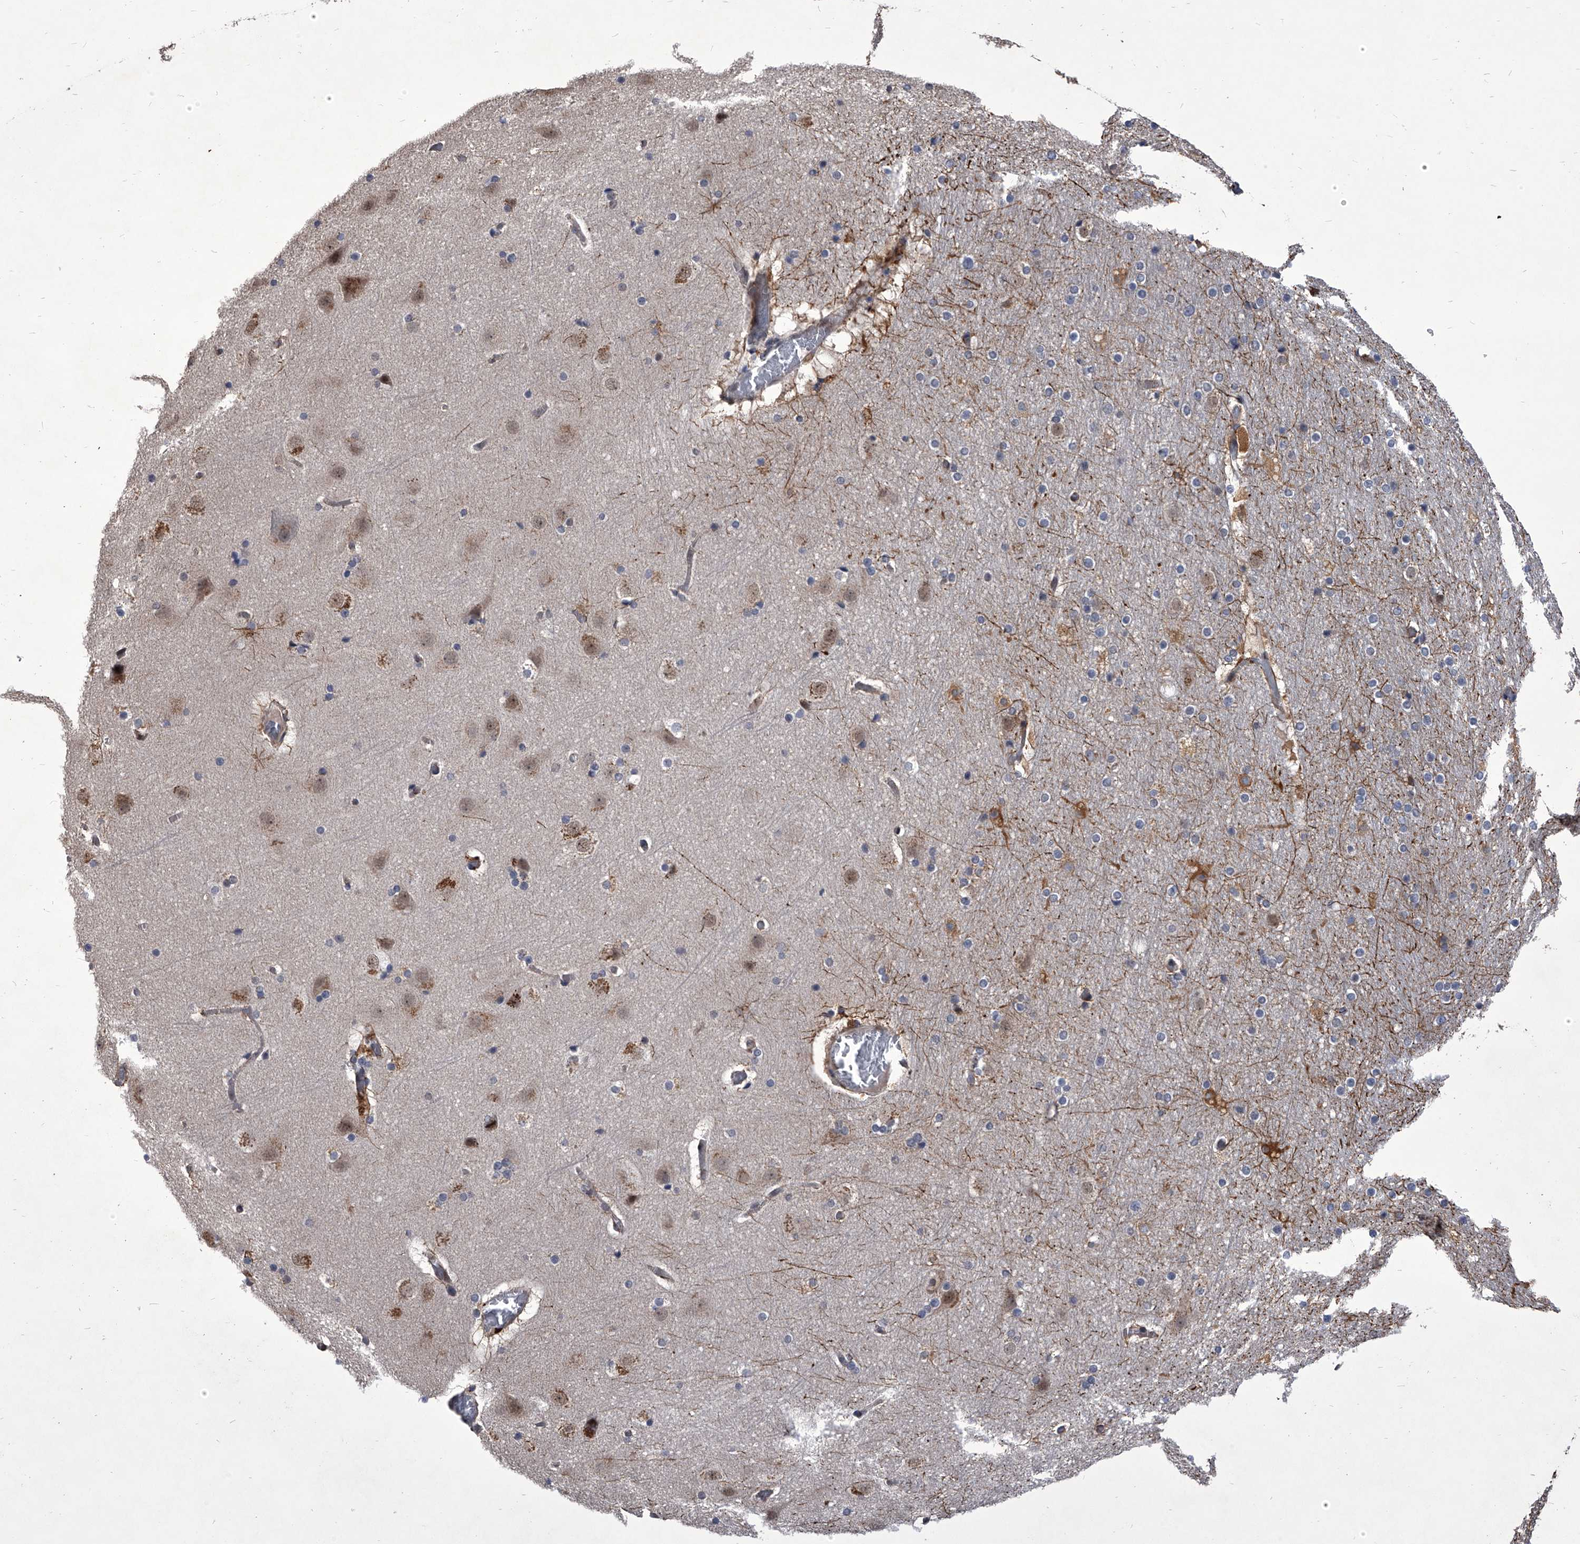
{"staining": {"intensity": "weak", "quantity": "25%-75%", "location": "cytoplasmic/membranous"}, "tissue": "cerebral cortex", "cell_type": "Endothelial cells", "image_type": "normal", "snomed": [{"axis": "morphology", "description": "Normal tissue, NOS"}, {"axis": "topography", "description": "Cerebral cortex"}], "caption": "IHC (DAB) staining of benign cerebral cortex demonstrates weak cytoplasmic/membranous protein positivity in approximately 25%-75% of endothelial cells.", "gene": "CMTR1", "patient": {"sex": "male", "age": 57}}